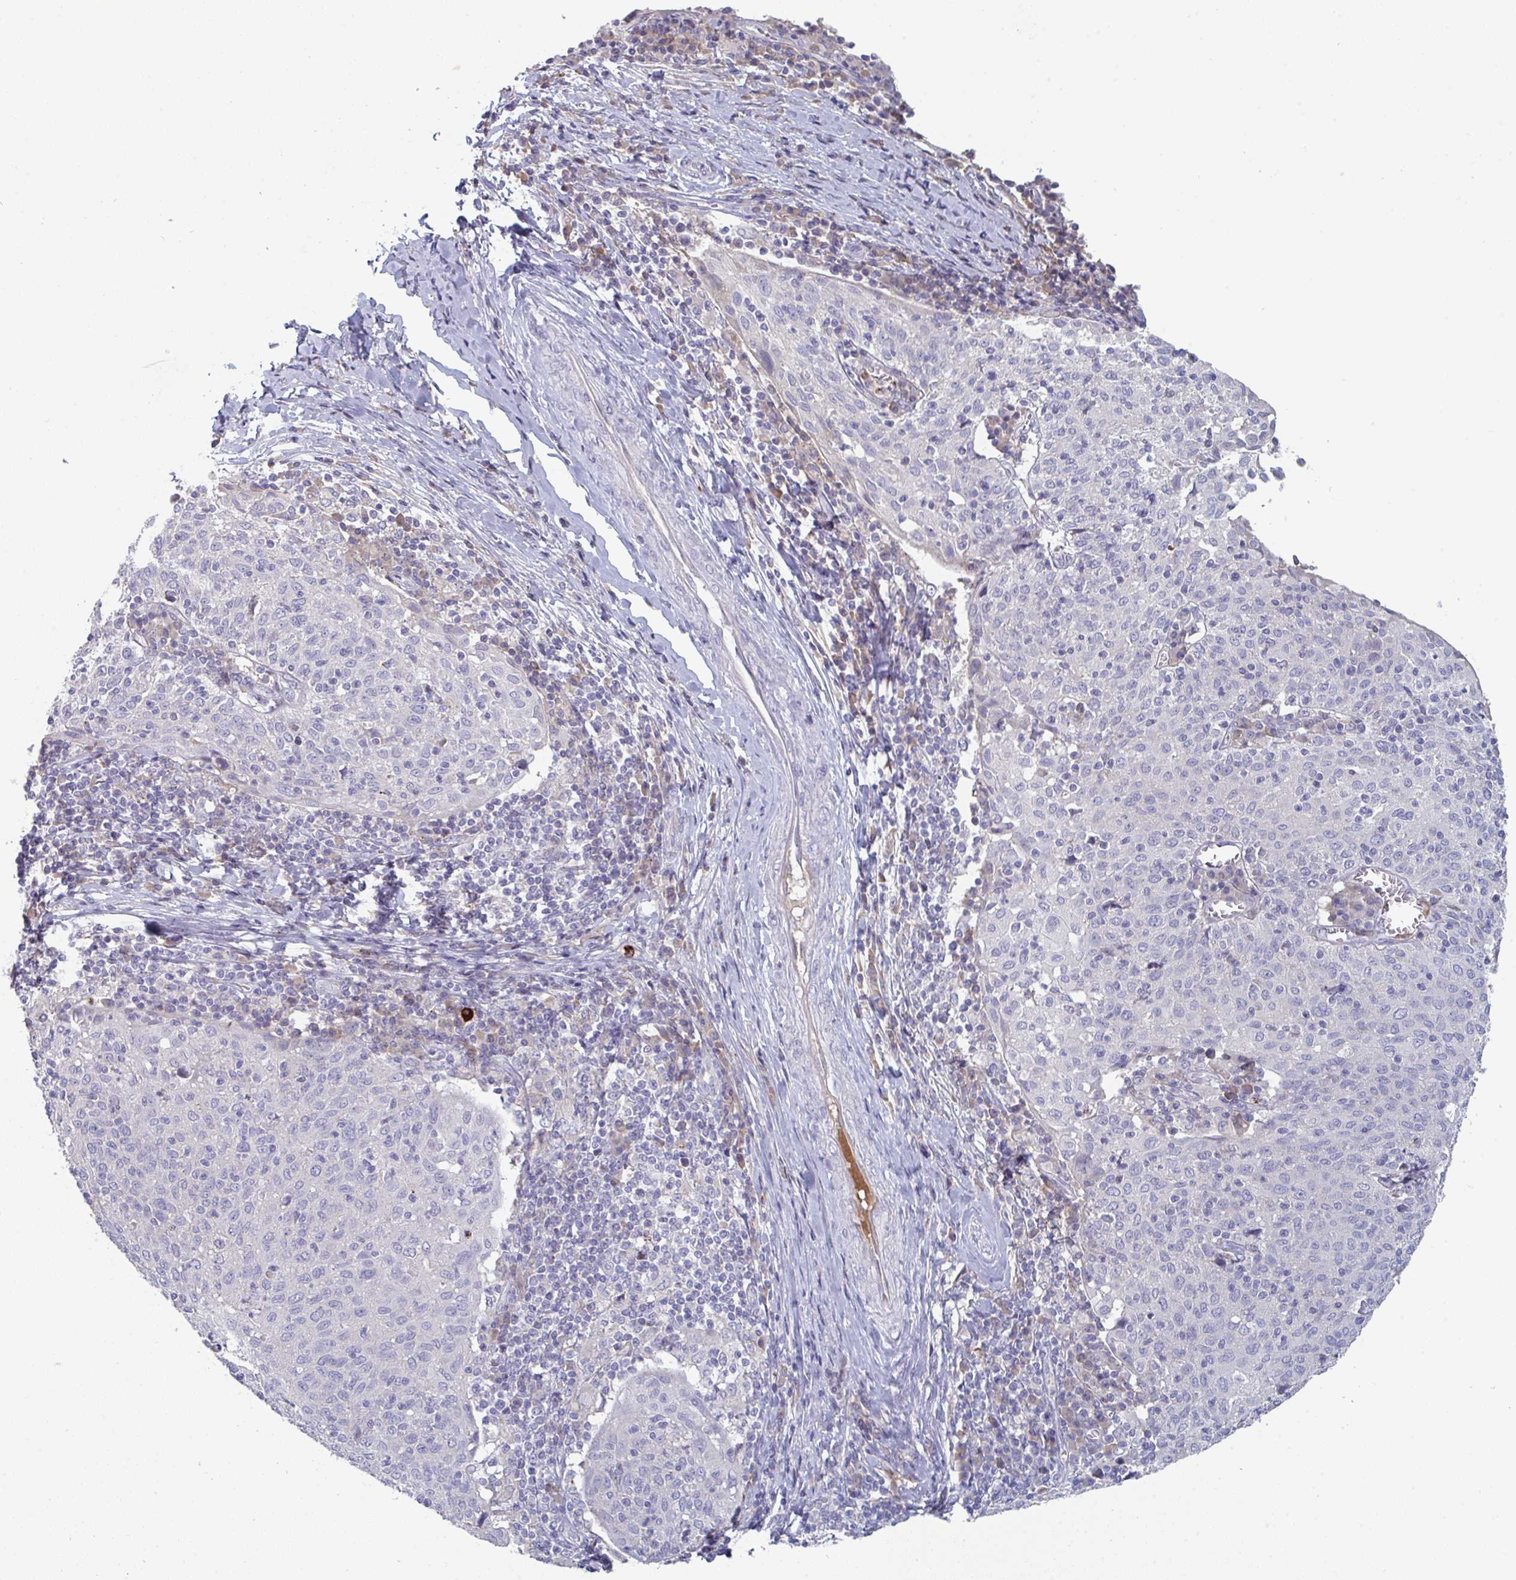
{"staining": {"intensity": "negative", "quantity": "none", "location": "none"}, "tissue": "cervical cancer", "cell_type": "Tumor cells", "image_type": "cancer", "snomed": [{"axis": "morphology", "description": "Squamous cell carcinoma, NOS"}, {"axis": "topography", "description": "Cervix"}], "caption": "Tumor cells are negative for protein expression in human cervical cancer (squamous cell carcinoma).", "gene": "HGFAC", "patient": {"sex": "female", "age": 52}}